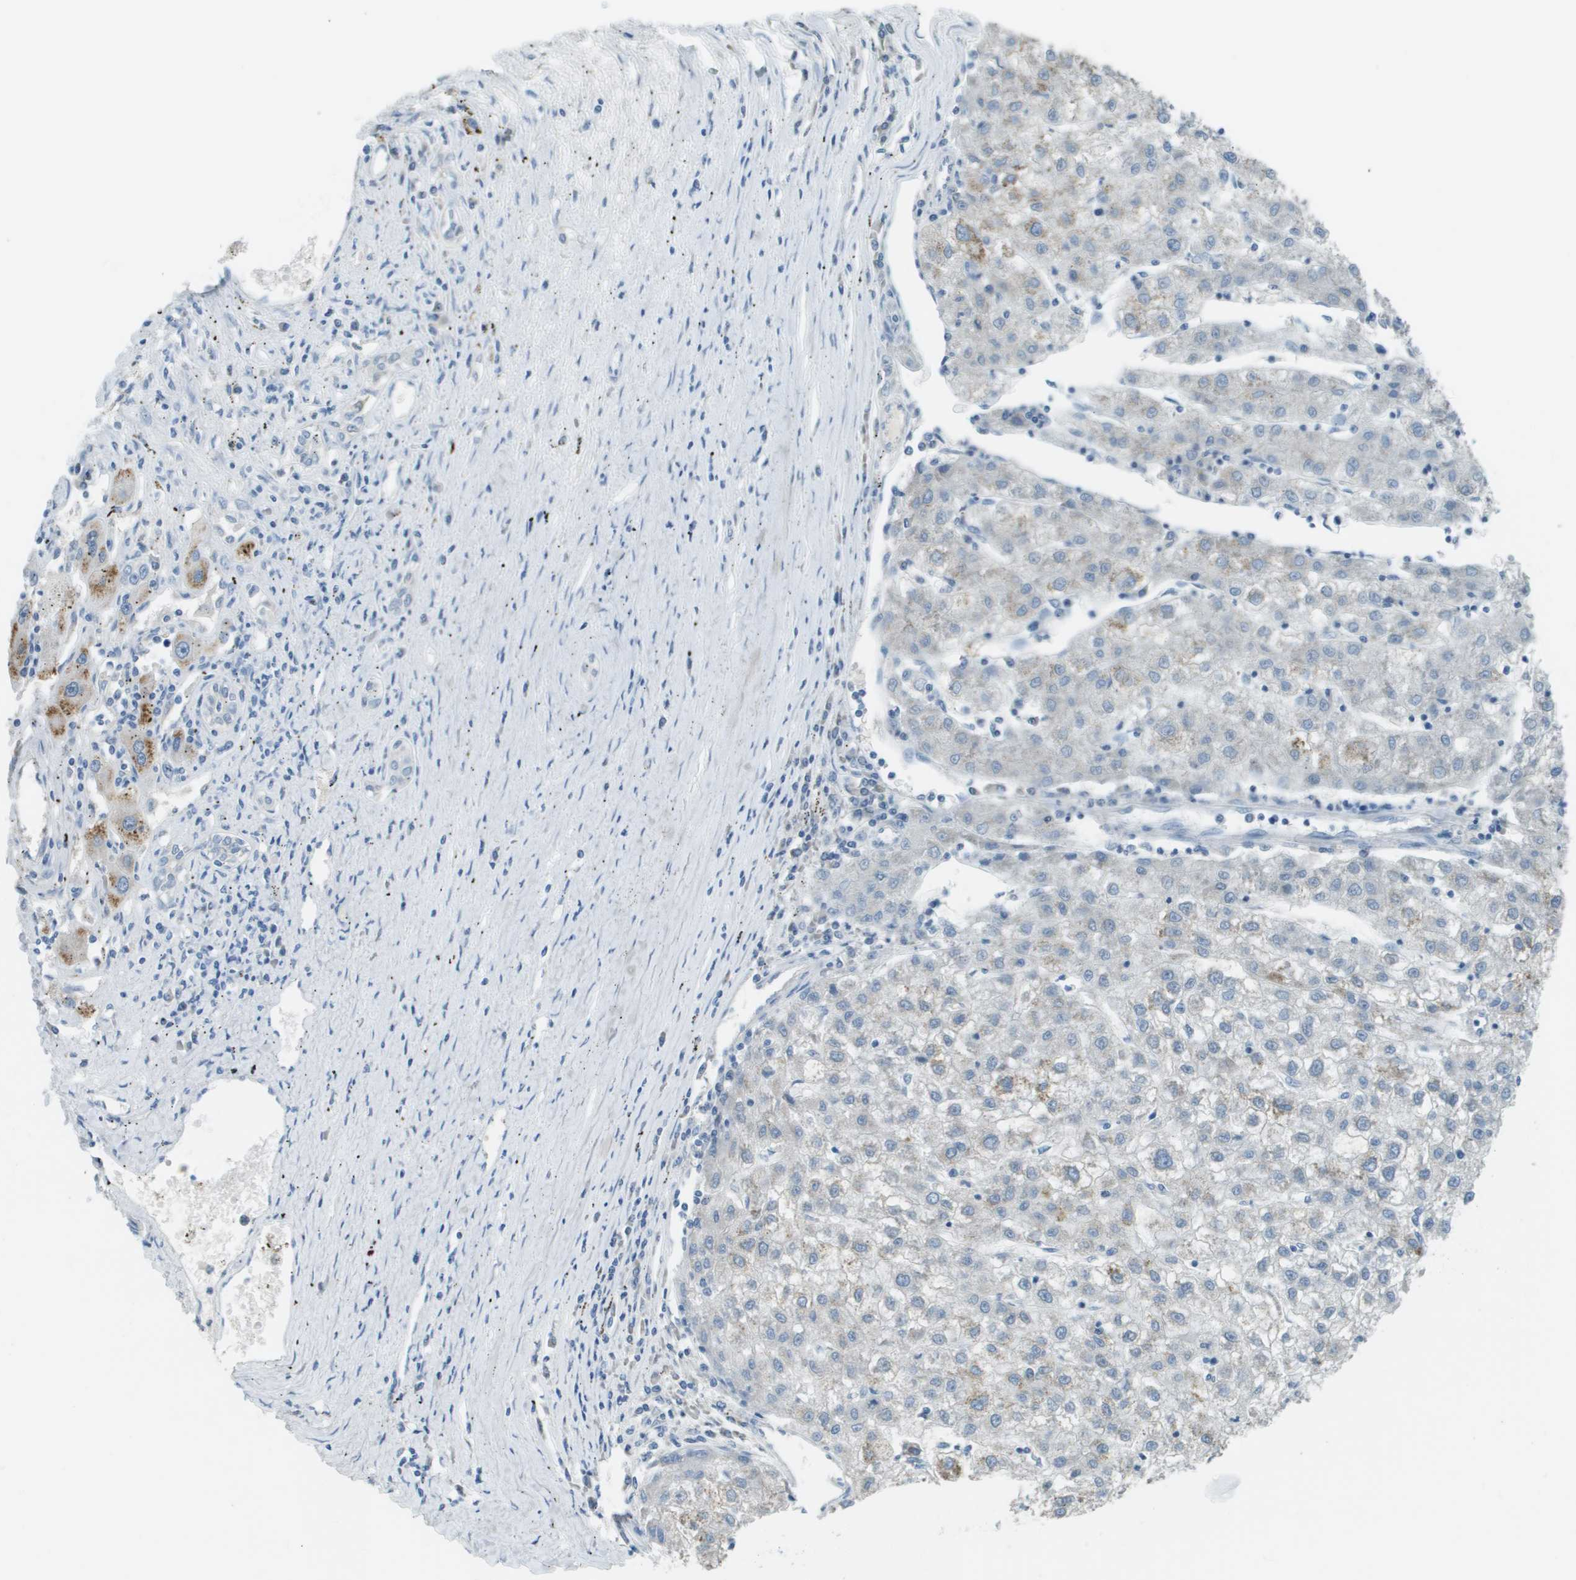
{"staining": {"intensity": "weak", "quantity": "<25%", "location": "cytoplasmic/membranous"}, "tissue": "liver cancer", "cell_type": "Tumor cells", "image_type": "cancer", "snomed": [{"axis": "morphology", "description": "Carcinoma, Hepatocellular, NOS"}, {"axis": "topography", "description": "Liver"}], "caption": "Tumor cells show no significant protein positivity in liver cancer.", "gene": "PTGDR2", "patient": {"sex": "male", "age": 72}}